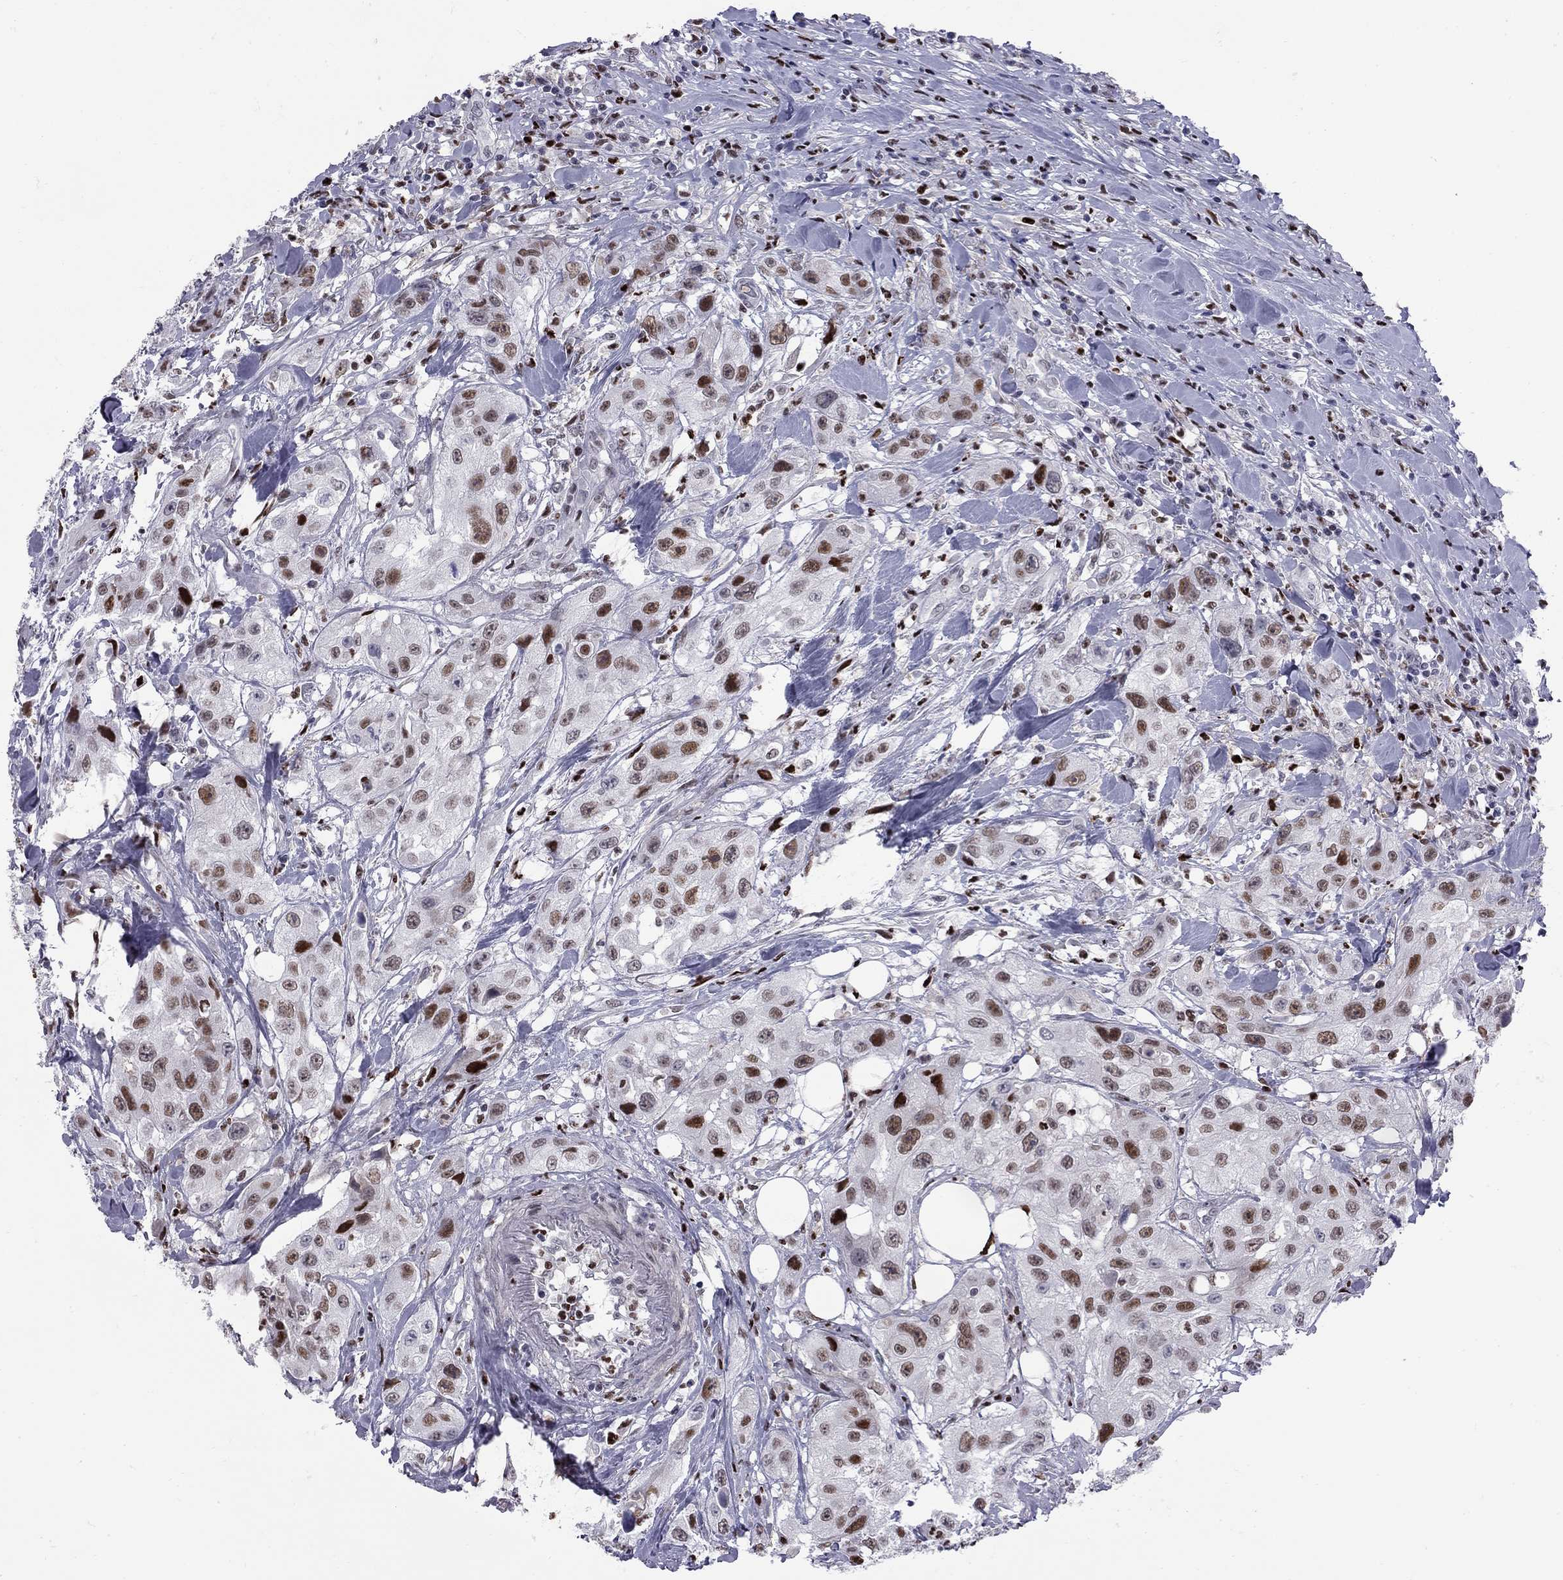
{"staining": {"intensity": "strong", "quantity": "25%-75%", "location": "nuclear"}, "tissue": "urothelial cancer", "cell_type": "Tumor cells", "image_type": "cancer", "snomed": [{"axis": "morphology", "description": "Urothelial carcinoma, High grade"}, {"axis": "topography", "description": "Urinary bladder"}], "caption": "Immunohistochemical staining of human urothelial cancer demonstrates high levels of strong nuclear protein expression in approximately 25%-75% of tumor cells. The protein of interest is shown in brown color, while the nuclei are stained blue.", "gene": "PCGF3", "patient": {"sex": "male", "age": 79}}